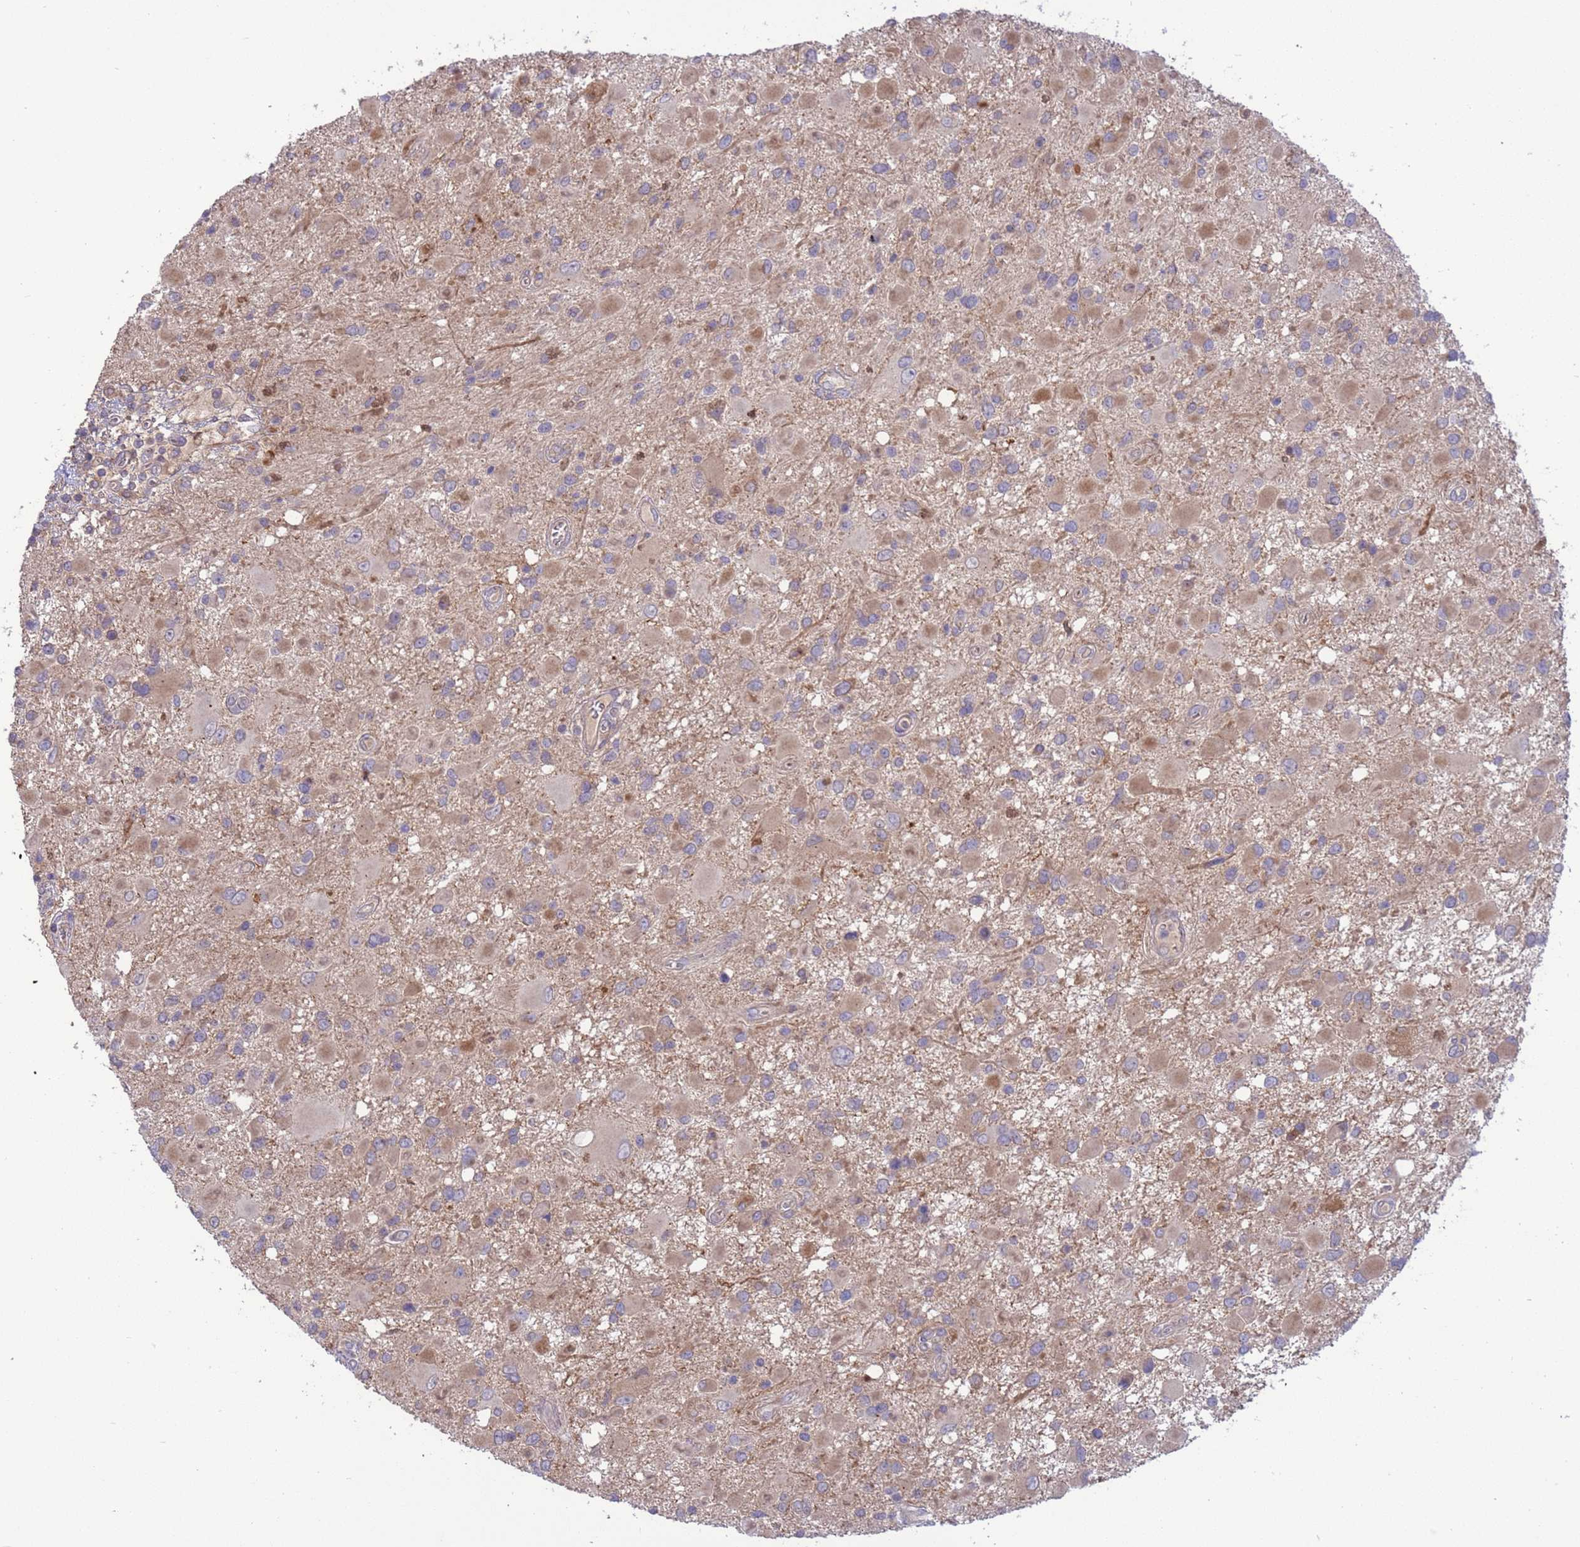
{"staining": {"intensity": "weak", "quantity": "<25%", "location": "cytoplasmic/membranous"}, "tissue": "glioma", "cell_type": "Tumor cells", "image_type": "cancer", "snomed": [{"axis": "morphology", "description": "Glioma, malignant, High grade"}, {"axis": "topography", "description": "Brain"}], "caption": "Immunohistochemistry image of neoplastic tissue: human high-grade glioma (malignant) stained with DAB (3,3'-diaminobenzidine) shows no significant protein positivity in tumor cells. Nuclei are stained in blue.", "gene": "GJA10", "patient": {"sex": "male", "age": 53}}